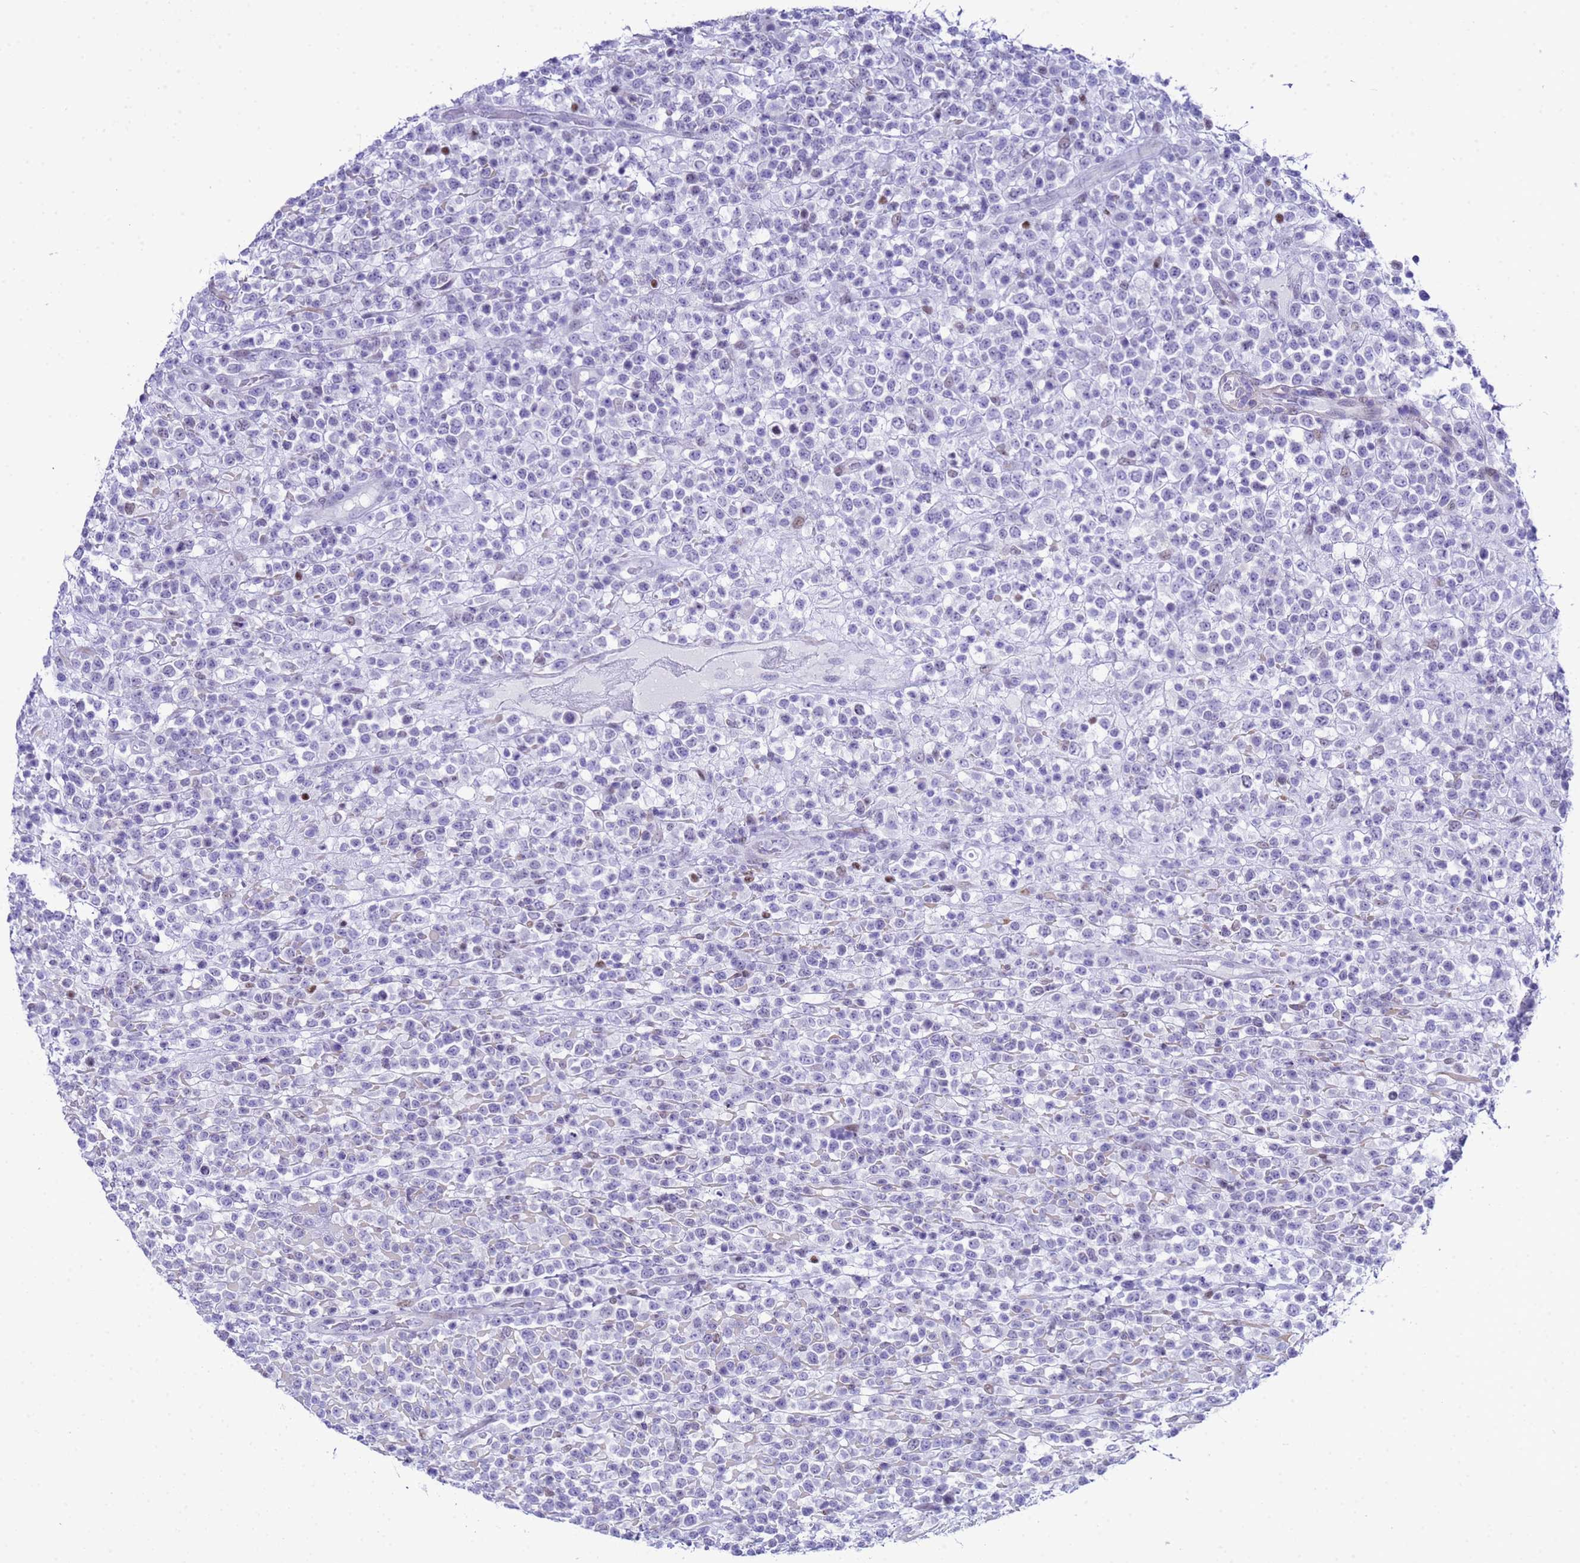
{"staining": {"intensity": "negative", "quantity": "none", "location": "none"}, "tissue": "lymphoma", "cell_type": "Tumor cells", "image_type": "cancer", "snomed": [{"axis": "morphology", "description": "Malignant lymphoma, non-Hodgkin's type, High grade"}, {"axis": "topography", "description": "Colon"}], "caption": "High magnification brightfield microscopy of lymphoma stained with DAB (3,3'-diaminobenzidine) (brown) and counterstained with hematoxylin (blue): tumor cells show no significant positivity.", "gene": "BCL7A", "patient": {"sex": "female", "age": 53}}